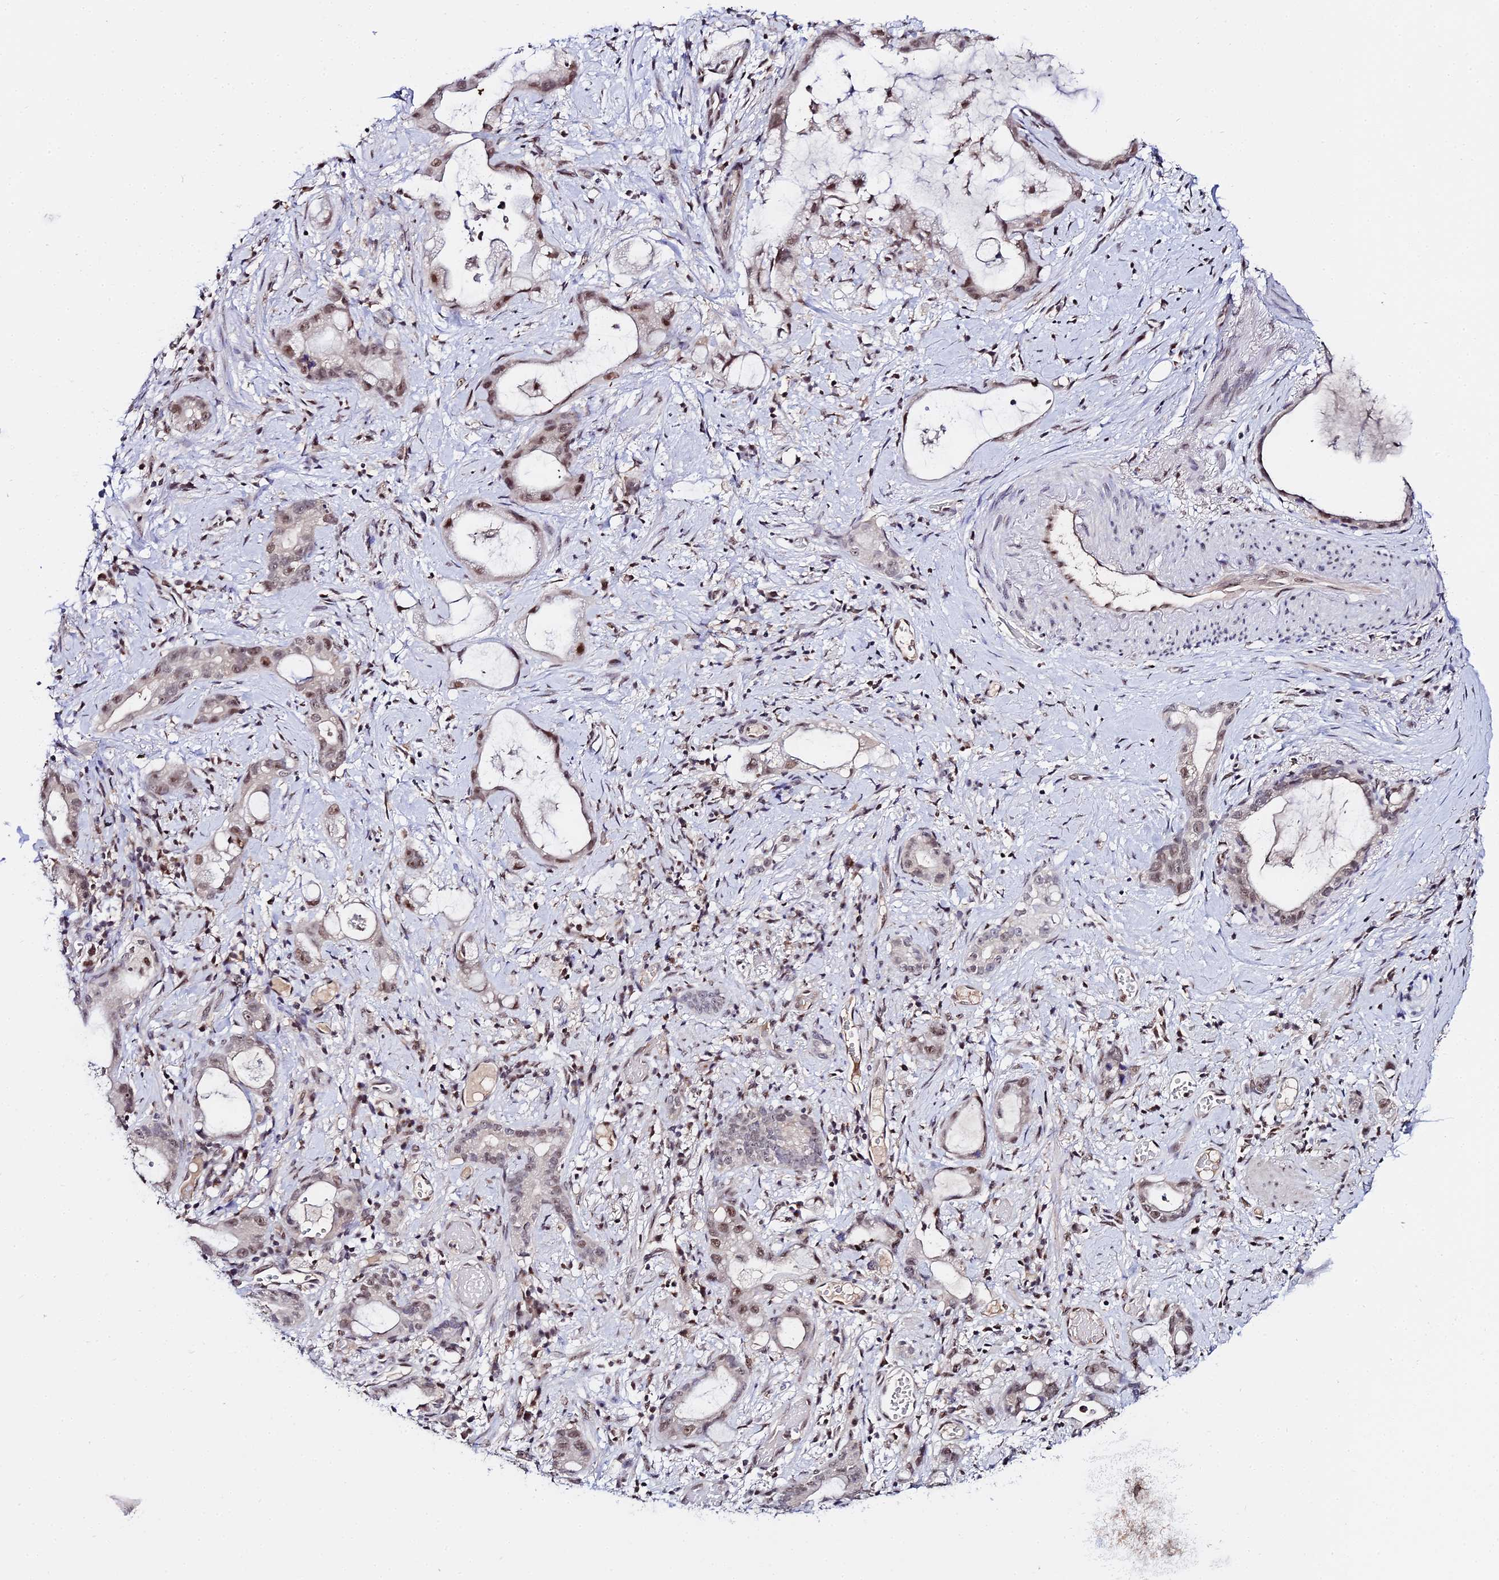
{"staining": {"intensity": "moderate", "quantity": "25%-75%", "location": "nuclear"}, "tissue": "stomach cancer", "cell_type": "Tumor cells", "image_type": "cancer", "snomed": [{"axis": "morphology", "description": "Adenocarcinoma, NOS"}, {"axis": "topography", "description": "Stomach"}], "caption": "Protein staining shows moderate nuclear positivity in about 25%-75% of tumor cells in stomach cancer. (IHC, brightfield microscopy, high magnification).", "gene": "EXOSC3", "patient": {"sex": "male", "age": 55}}